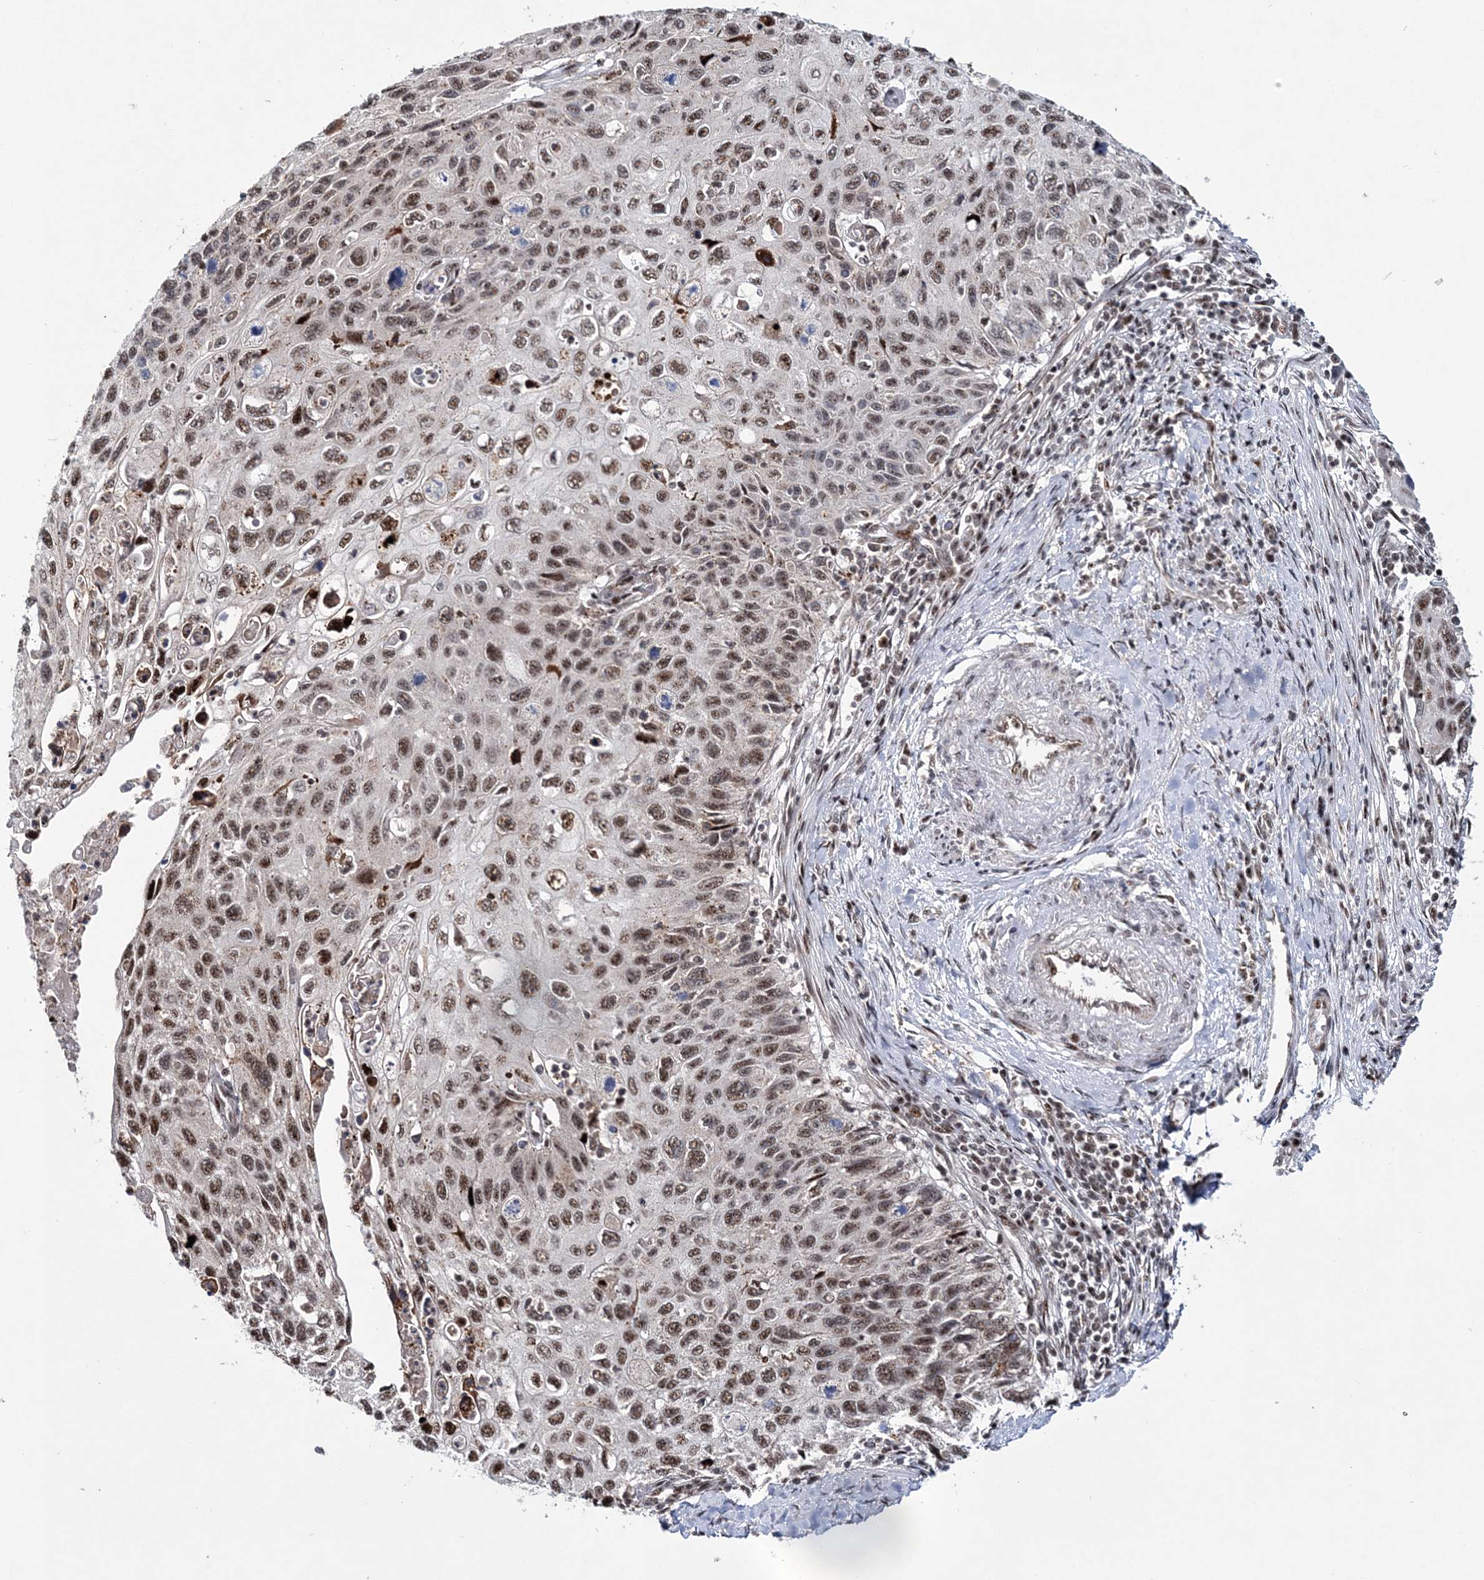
{"staining": {"intensity": "moderate", "quantity": ">75%", "location": "nuclear"}, "tissue": "cervical cancer", "cell_type": "Tumor cells", "image_type": "cancer", "snomed": [{"axis": "morphology", "description": "Squamous cell carcinoma, NOS"}, {"axis": "topography", "description": "Cervix"}], "caption": "About >75% of tumor cells in squamous cell carcinoma (cervical) show moderate nuclear protein staining as visualized by brown immunohistochemical staining.", "gene": "TATDN2", "patient": {"sex": "female", "age": 70}}